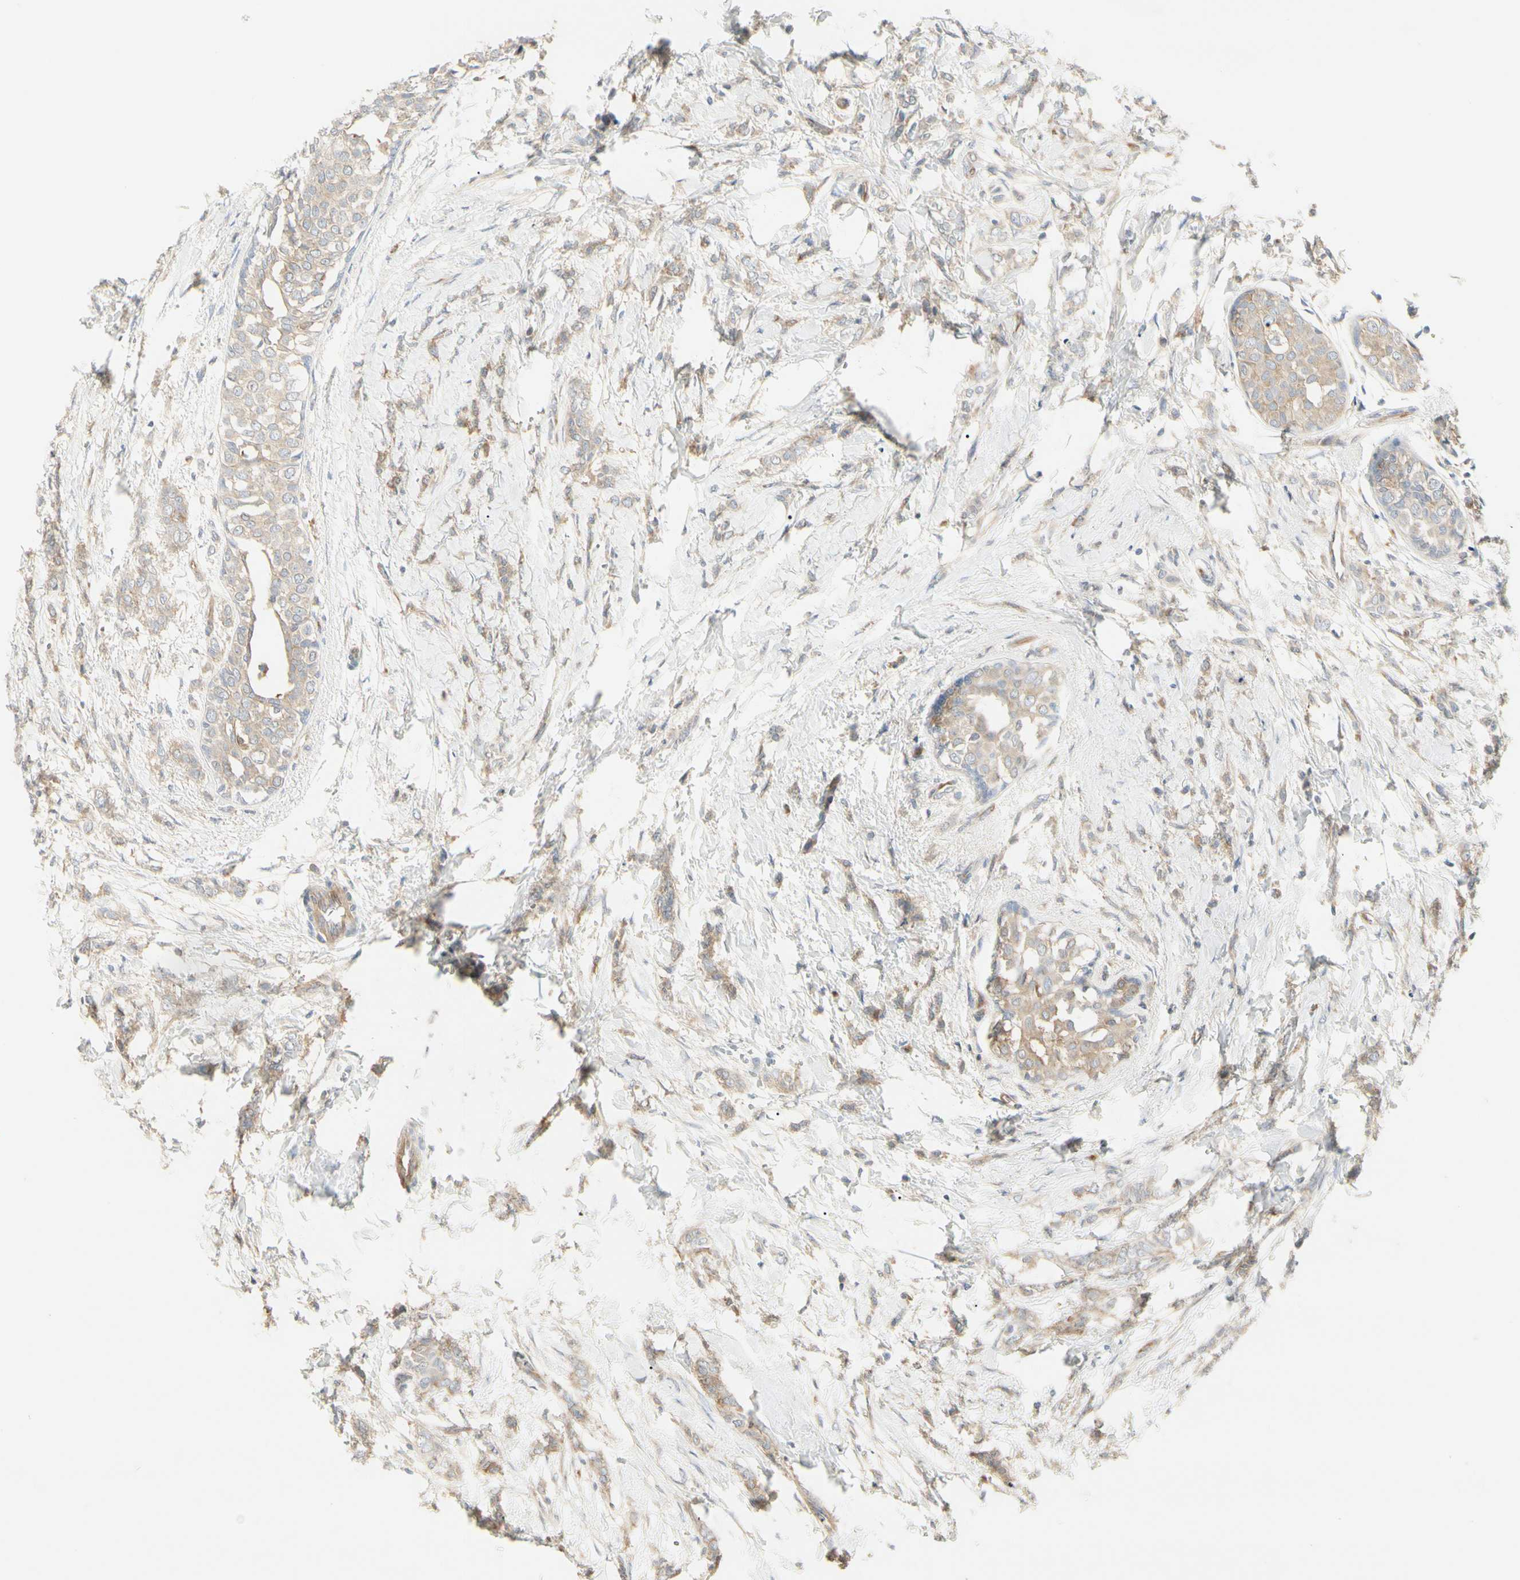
{"staining": {"intensity": "weak", "quantity": ">75%", "location": "cytoplasmic/membranous"}, "tissue": "breast cancer", "cell_type": "Tumor cells", "image_type": "cancer", "snomed": [{"axis": "morphology", "description": "Lobular carcinoma, in situ"}, {"axis": "morphology", "description": "Lobular carcinoma"}, {"axis": "topography", "description": "Breast"}], "caption": "Breast lobular carcinoma was stained to show a protein in brown. There is low levels of weak cytoplasmic/membranous expression in approximately >75% of tumor cells. Ihc stains the protein of interest in brown and the nuclei are stained blue.", "gene": "NFKB2", "patient": {"sex": "female", "age": 41}}